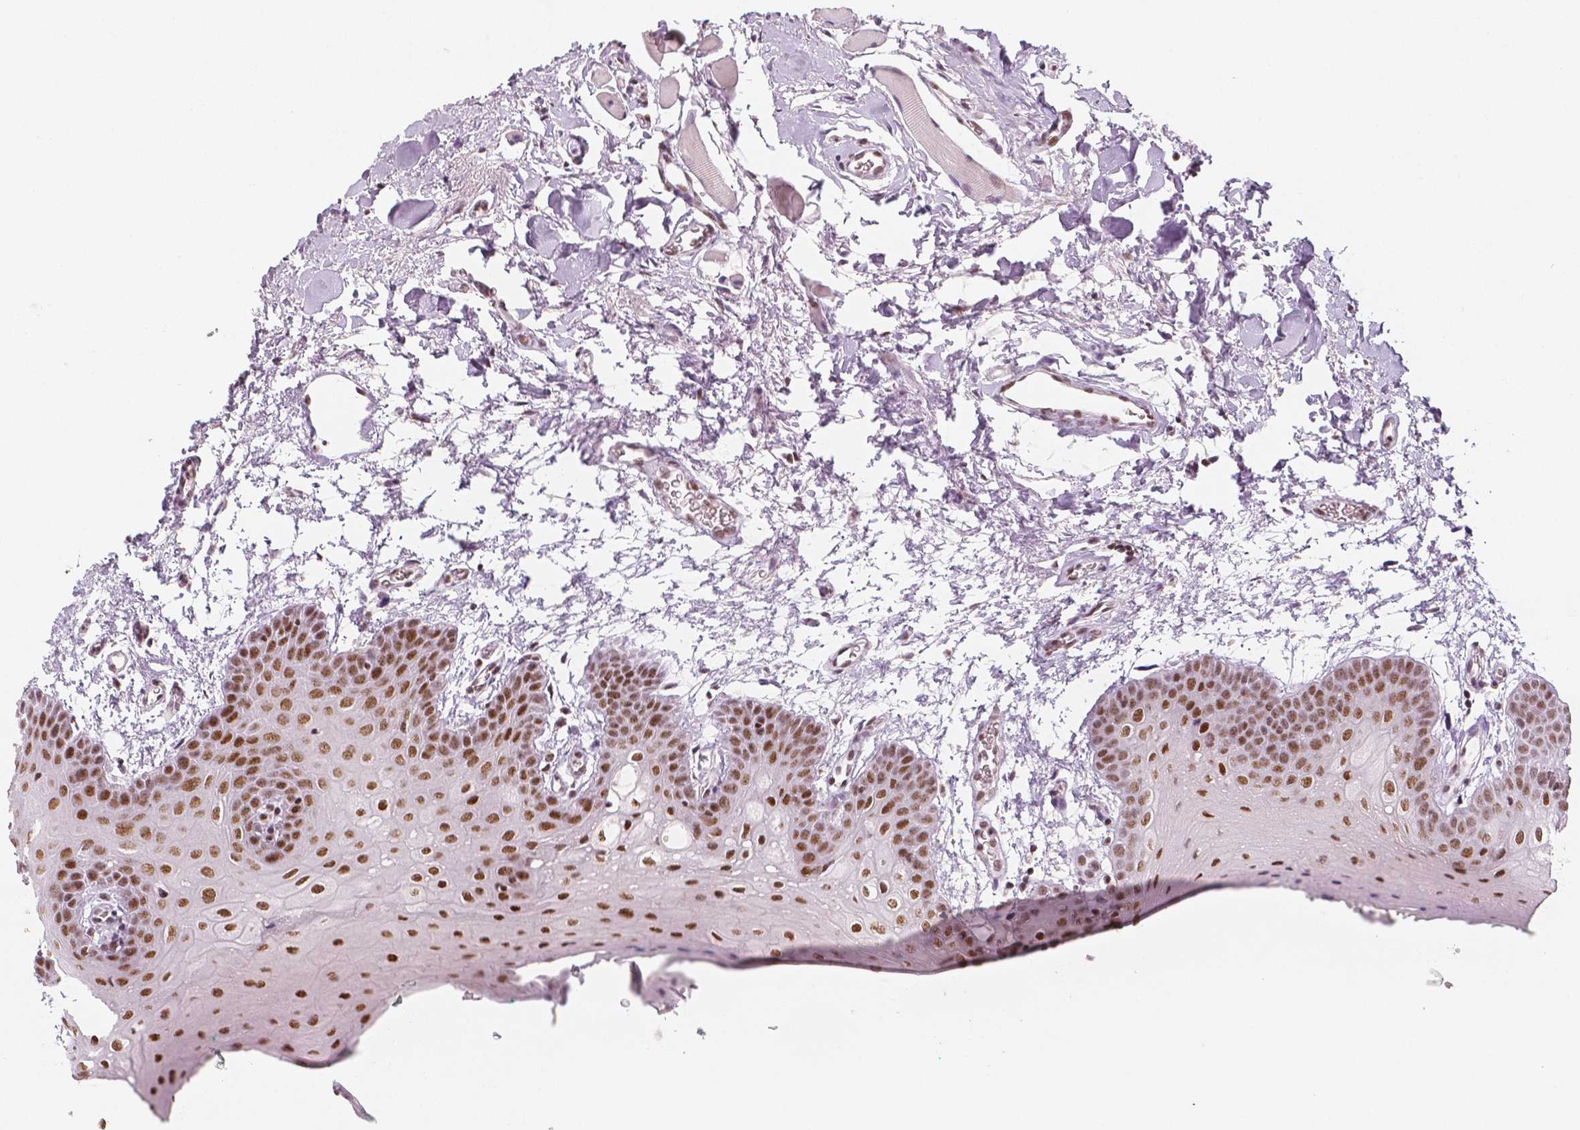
{"staining": {"intensity": "strong", "quantity": ">75%", "location": "nuclear"}, "tissue": "oral mucosa", "cell_type": "Squamous epithelial cells", "image_type": "normal", "snomed": [{"axis": "morphology", "description": "Normal tissue, NOS"}, {"axis": "morphology", "description": "Squamous cell carcinoma, NOS"}, {"axis": "topography", "description": "Oral tissue"}, {"axis": "topography", "description": "Head-Neck"}], "caption": "High-power microscopy captured an IHC photomicrograph of benign oral mucosa, revealing strong nuclear positivity in approximately >75% of squamous epithelial cells.", "gene": "HDAC1", "patient": {"sex": "female", "age": 50}}